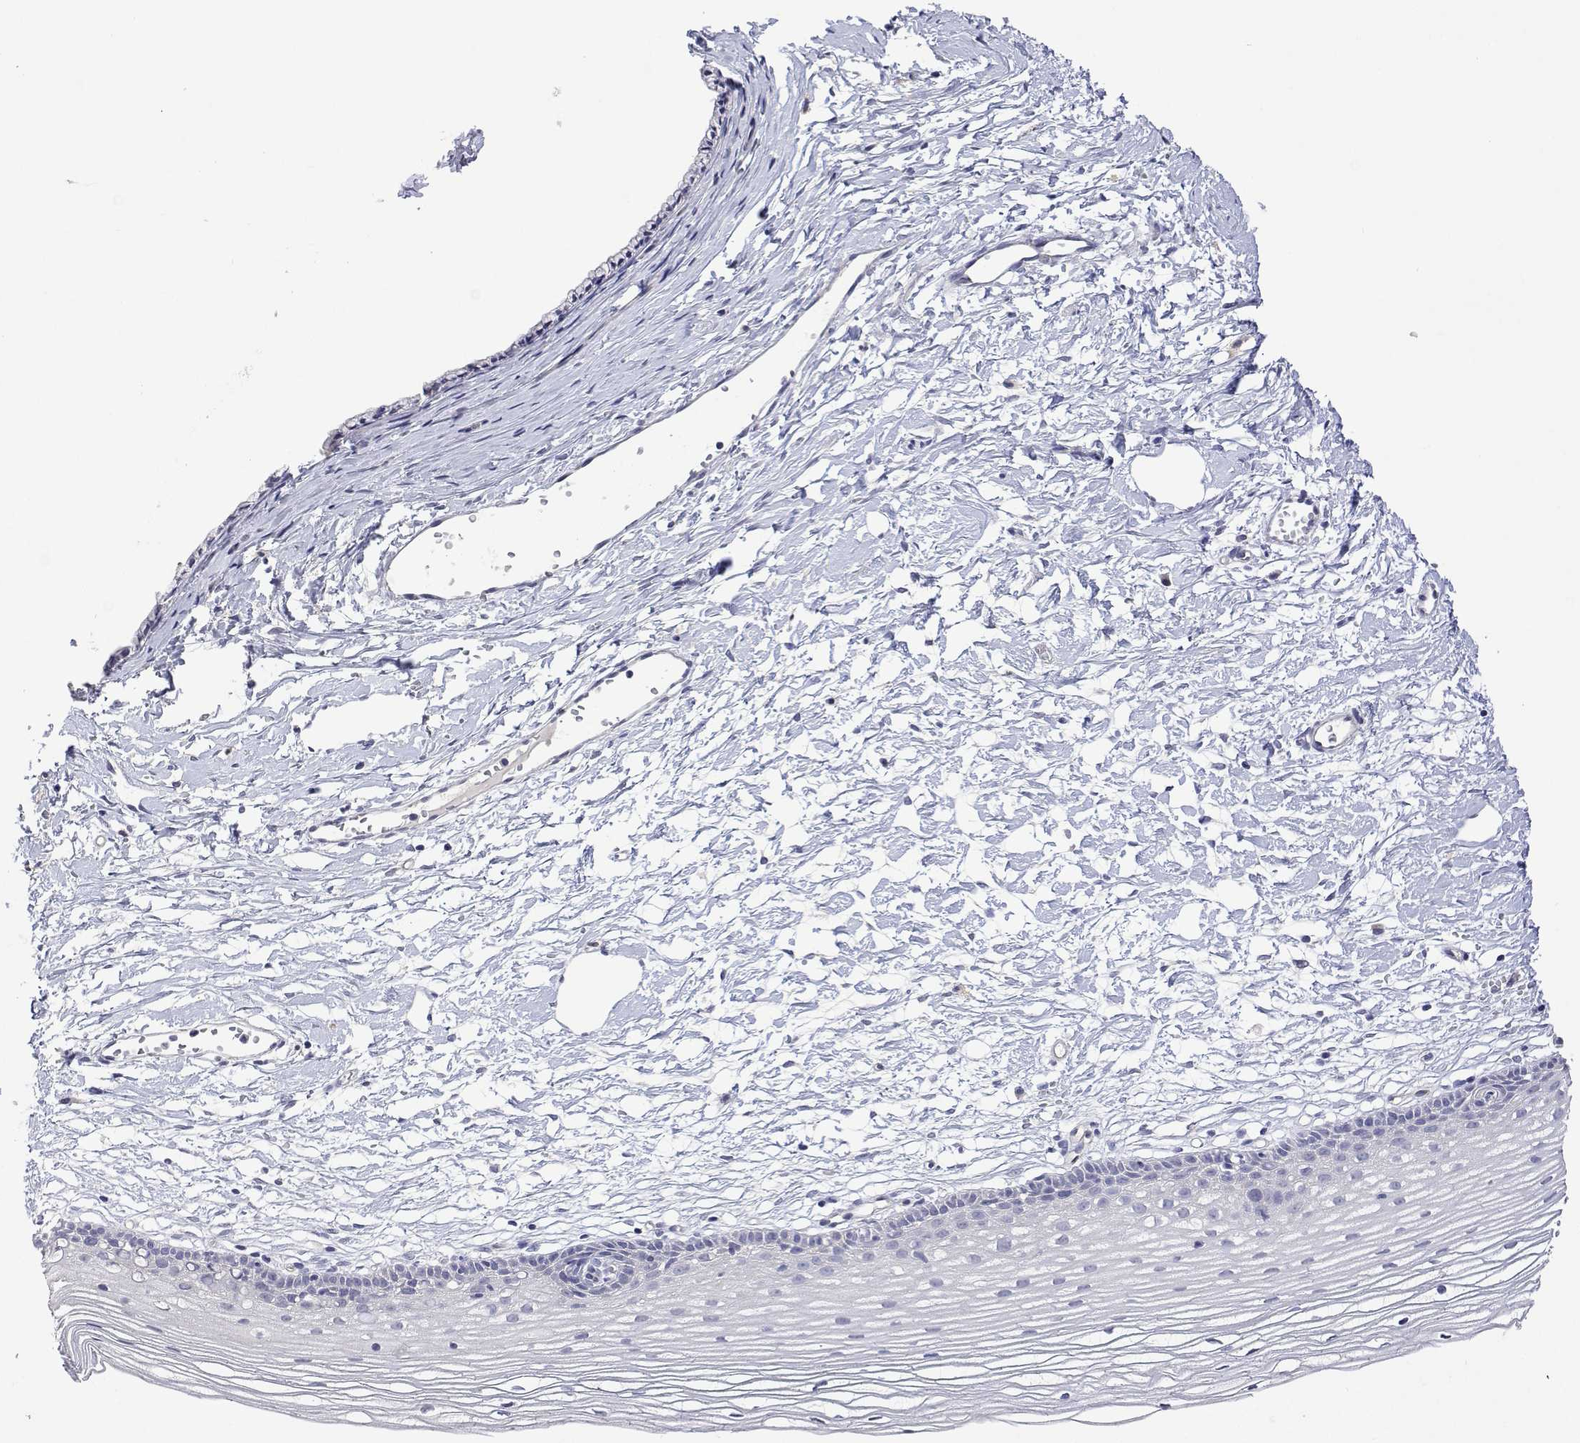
{"staining": {"intensity": "negative", "quantity": "none", "location": "none"}, "tissue": "cervix", "cell_type": "Glandular cells", "image_type": "normal", "snomed": [{"axis": "morphology", "description": "Normal tissue, NOS"}, {"axis": "topography", "description": "Cervix"}], "caption": "Photomicrograph shows no significant protein staining in glandular cells of unremarkable cervix.", "gene": "PLCB1", "patient": {"sex": "female", "age": 40}}